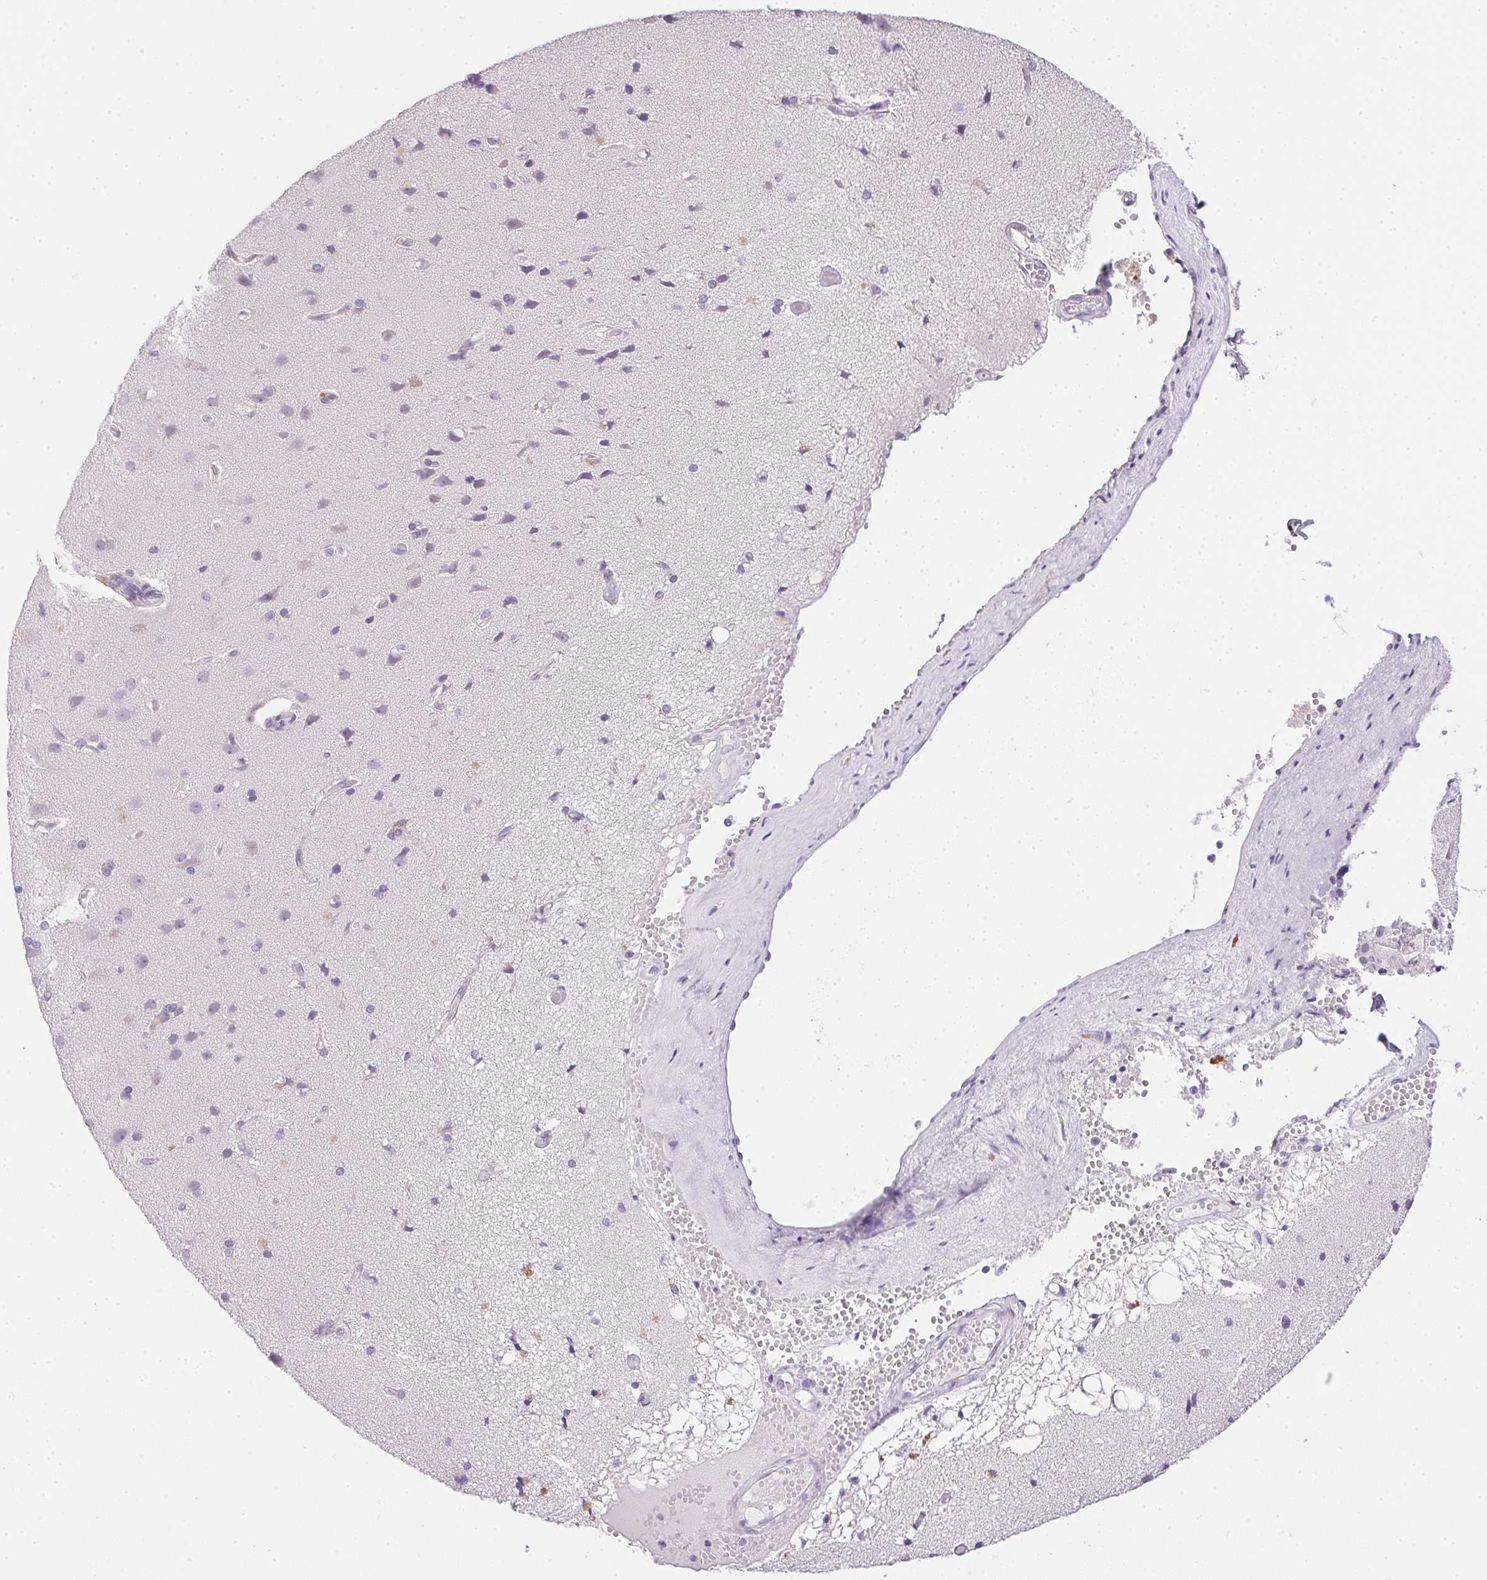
{"staining": {"intensity": "negative", "quantity": "none", "location": "none"}, "tissue": "cerebral cortex", "cell_type": "Endothelial cells", "image_type": "normal", "snomed": [{"axis": "morphology", "description": "Normal tissue, NOS"}, {"axis": "morphology", "description": "Glioma, malignant, High grade"}, {"axis": "topography", "description": "Cerebral cortex"}], "caption": "Micrograph shows no protein positivity in endothelial cells of benign cerebral cortex. (Brightfield microscopy of DAB IHC at high magnification).", "gene": "PRL", "patient": {"sex": "male", "age": 71}}